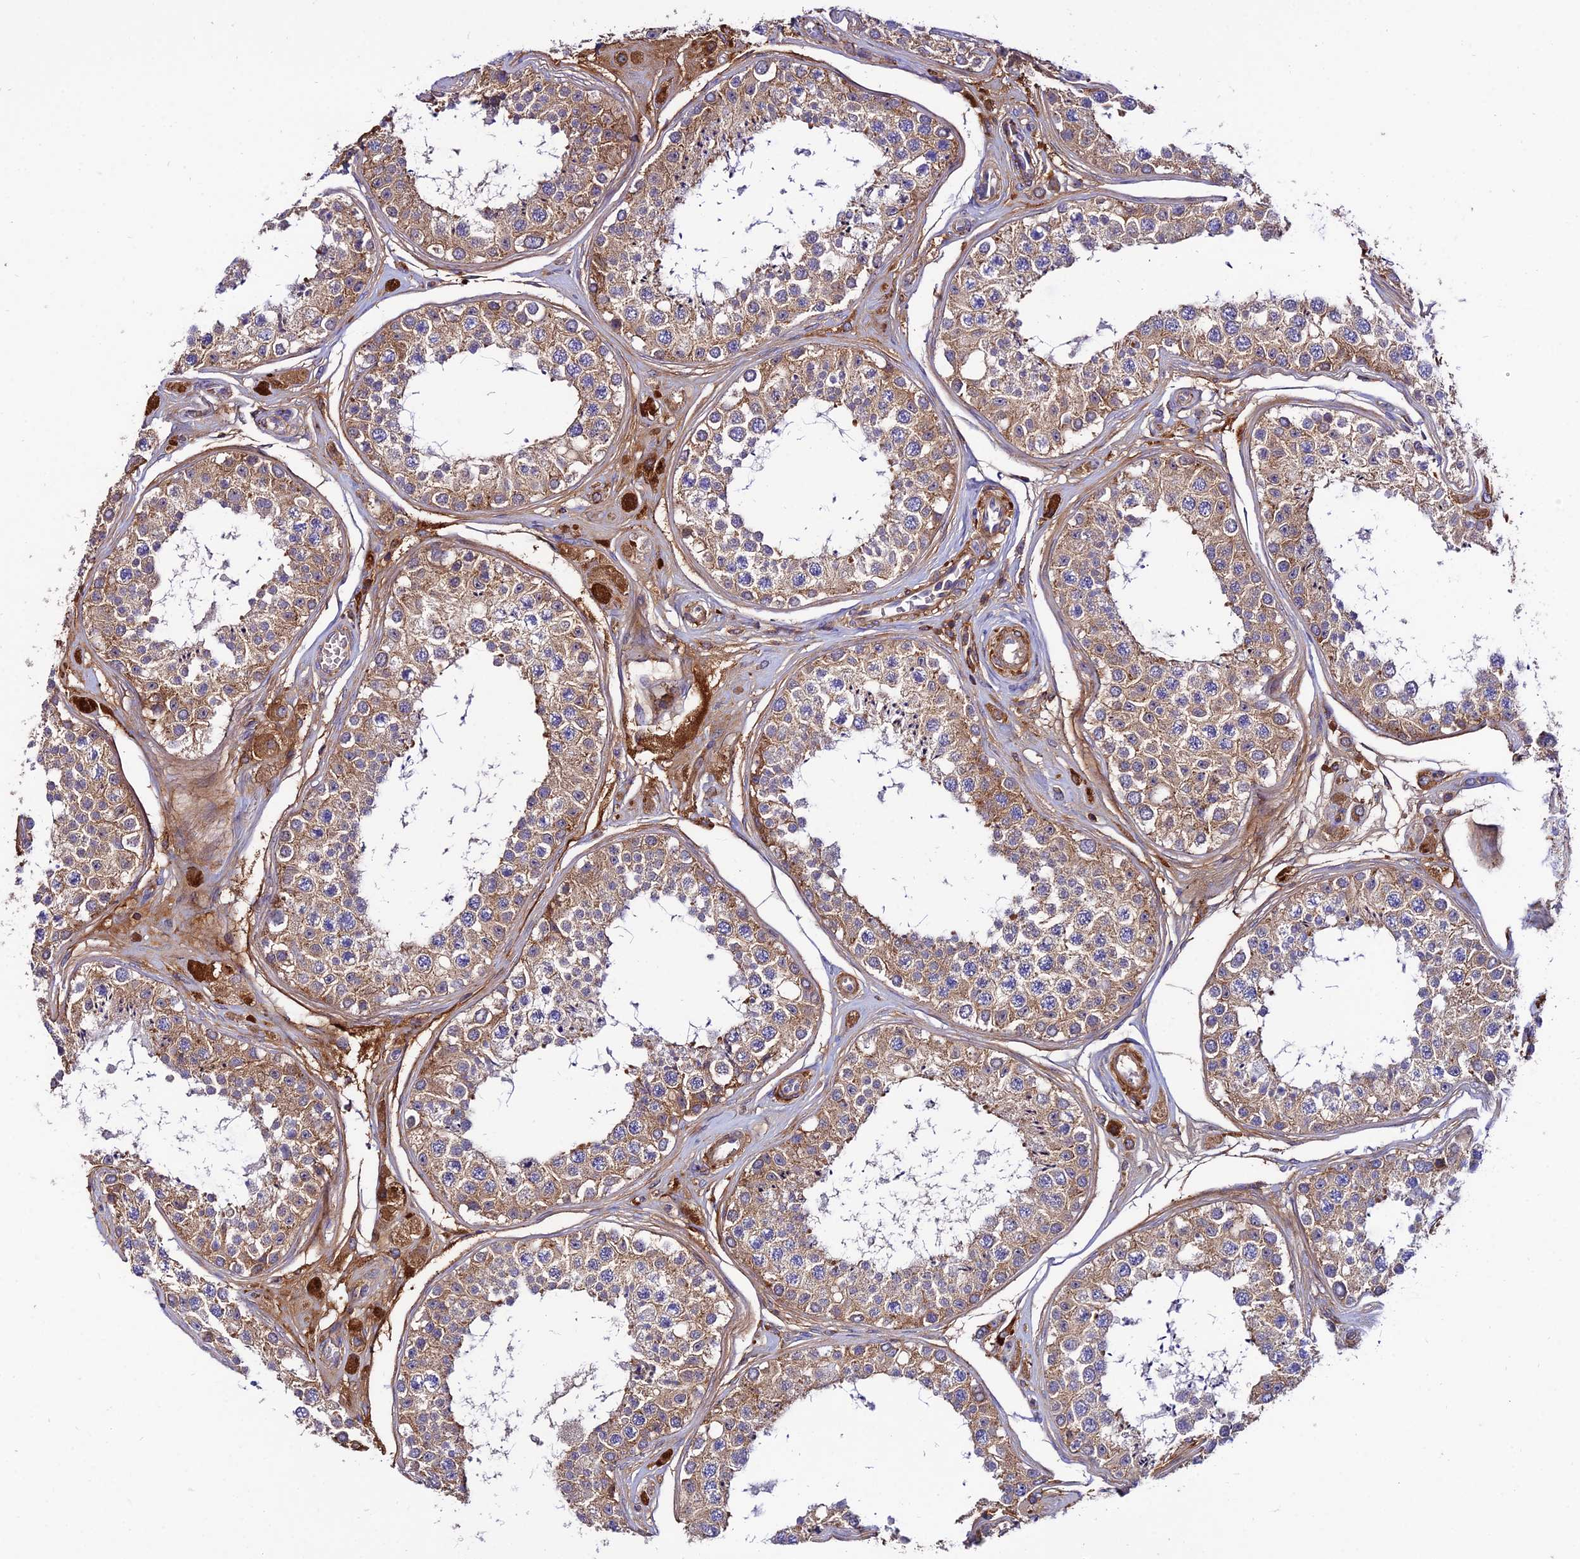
{"staining": {"intensity": "moderate", "quantity": "25%-75%", "location": "cytoplasmic/membranous"}, "tissue": "testis", "cell_type": "Cells in seminiferous ducts", "image_type": "normal", "snomed": [{"axis": "morphology", "description": "Normal tissue, NOS"}, {"axis": "topography", "description": "Testis"}], "caption": "Moderate cytoplasmic/membranous positivity is present in about 25%-75% of cells in seminiferous ducts in normal testis.", "gene": "PYM1", "patient": {"sex": "male", "age": 25}}